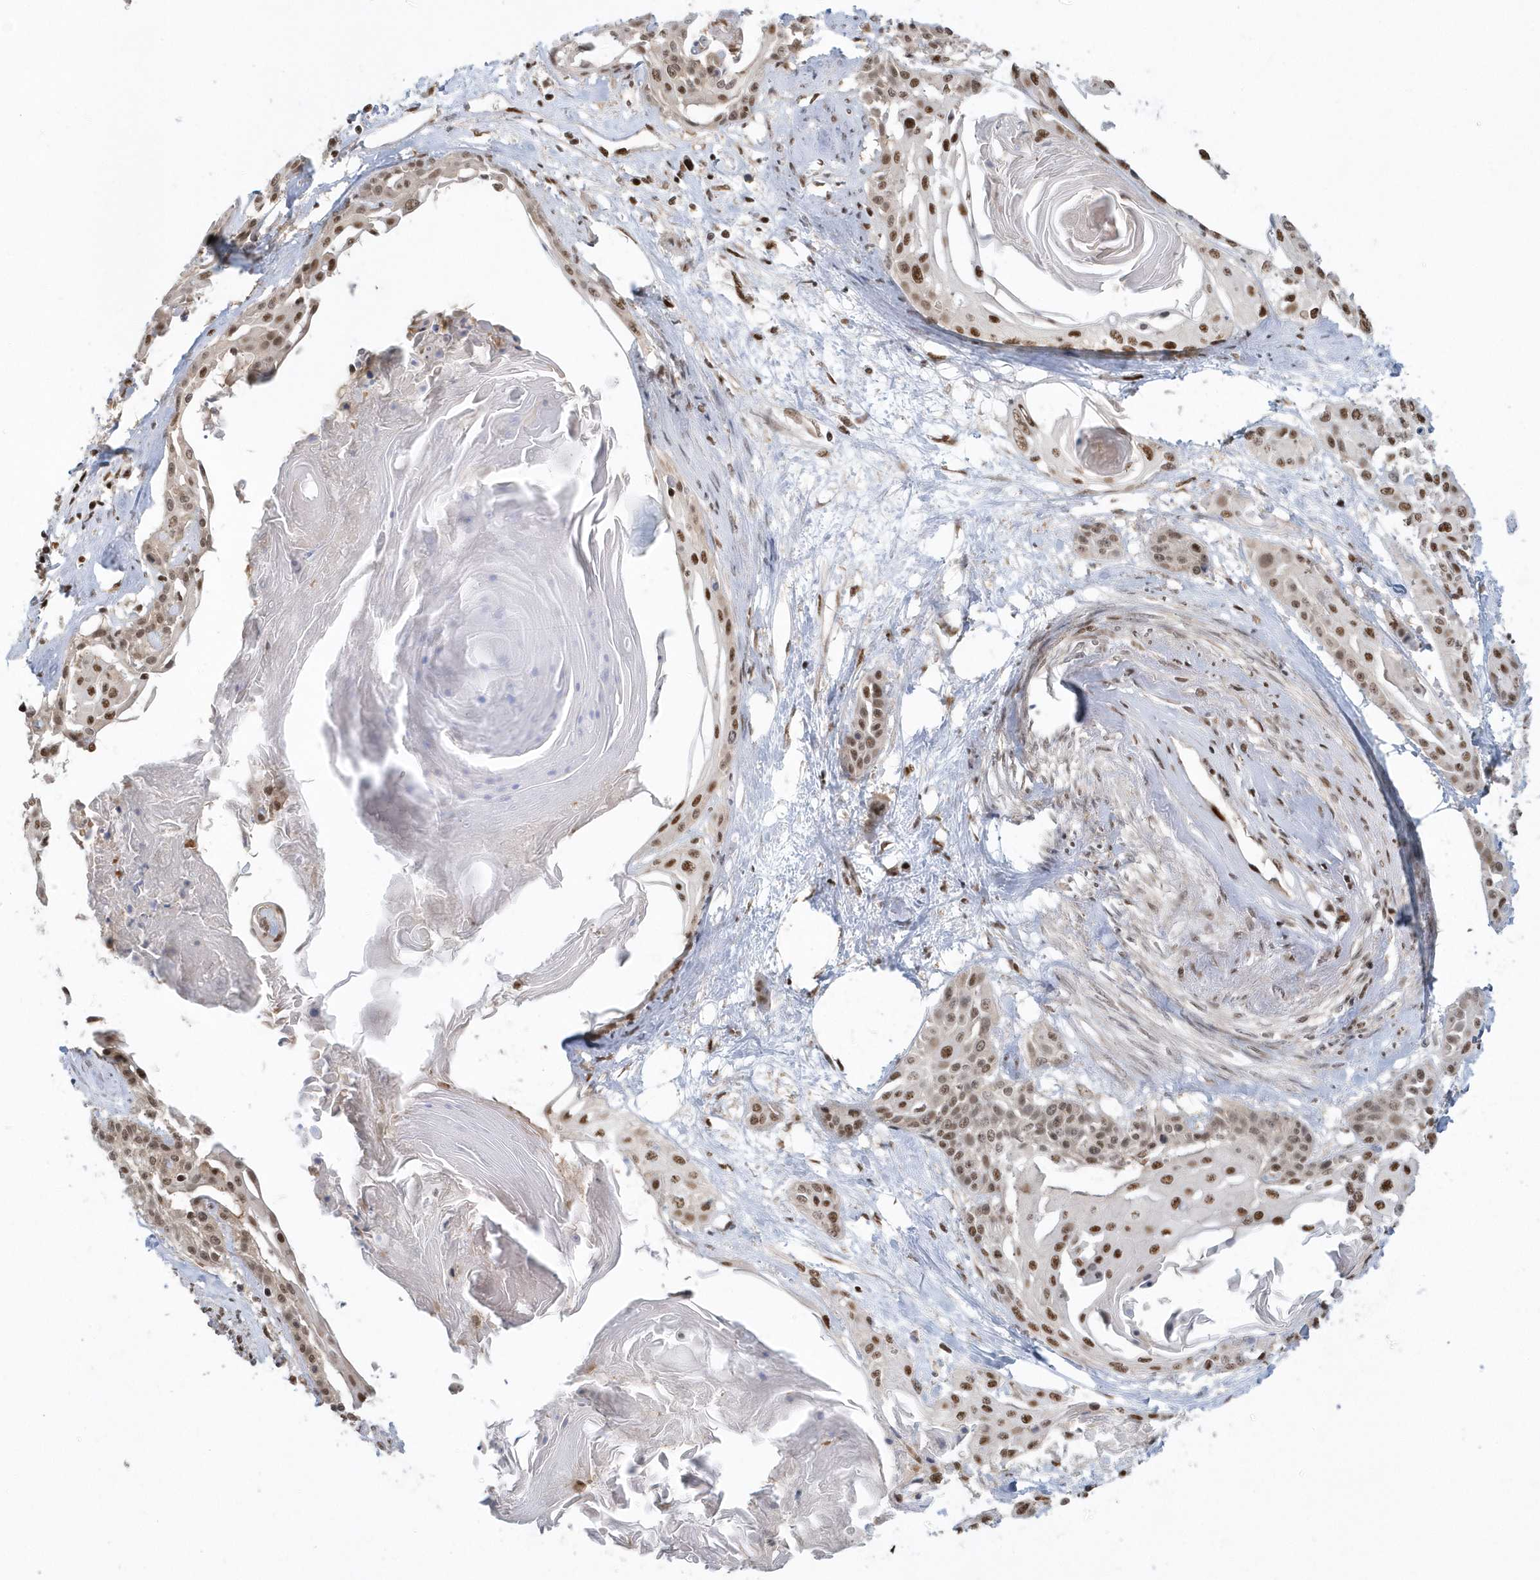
{"staining": {"intensity": "moderate", "quantity": ">75%", "location": "nuclear"}, "tissue": "cervical cancer", "cell_type": "Tumor cells", "image_type": "cancer", "snomed": [{"axis": "morphology", "description": "Squamous cell carcinoma, NOS"}, {"axis": "topography", "description": "Cervix"}], "caption": "This is an image of immunohistochemistry staining of cervical squamous cell carcinoma, which shows moderate staining in the nuclear of tumor cells.", "gene": "SEPHS1", "patient": {"sex": "female", "age": 57}}